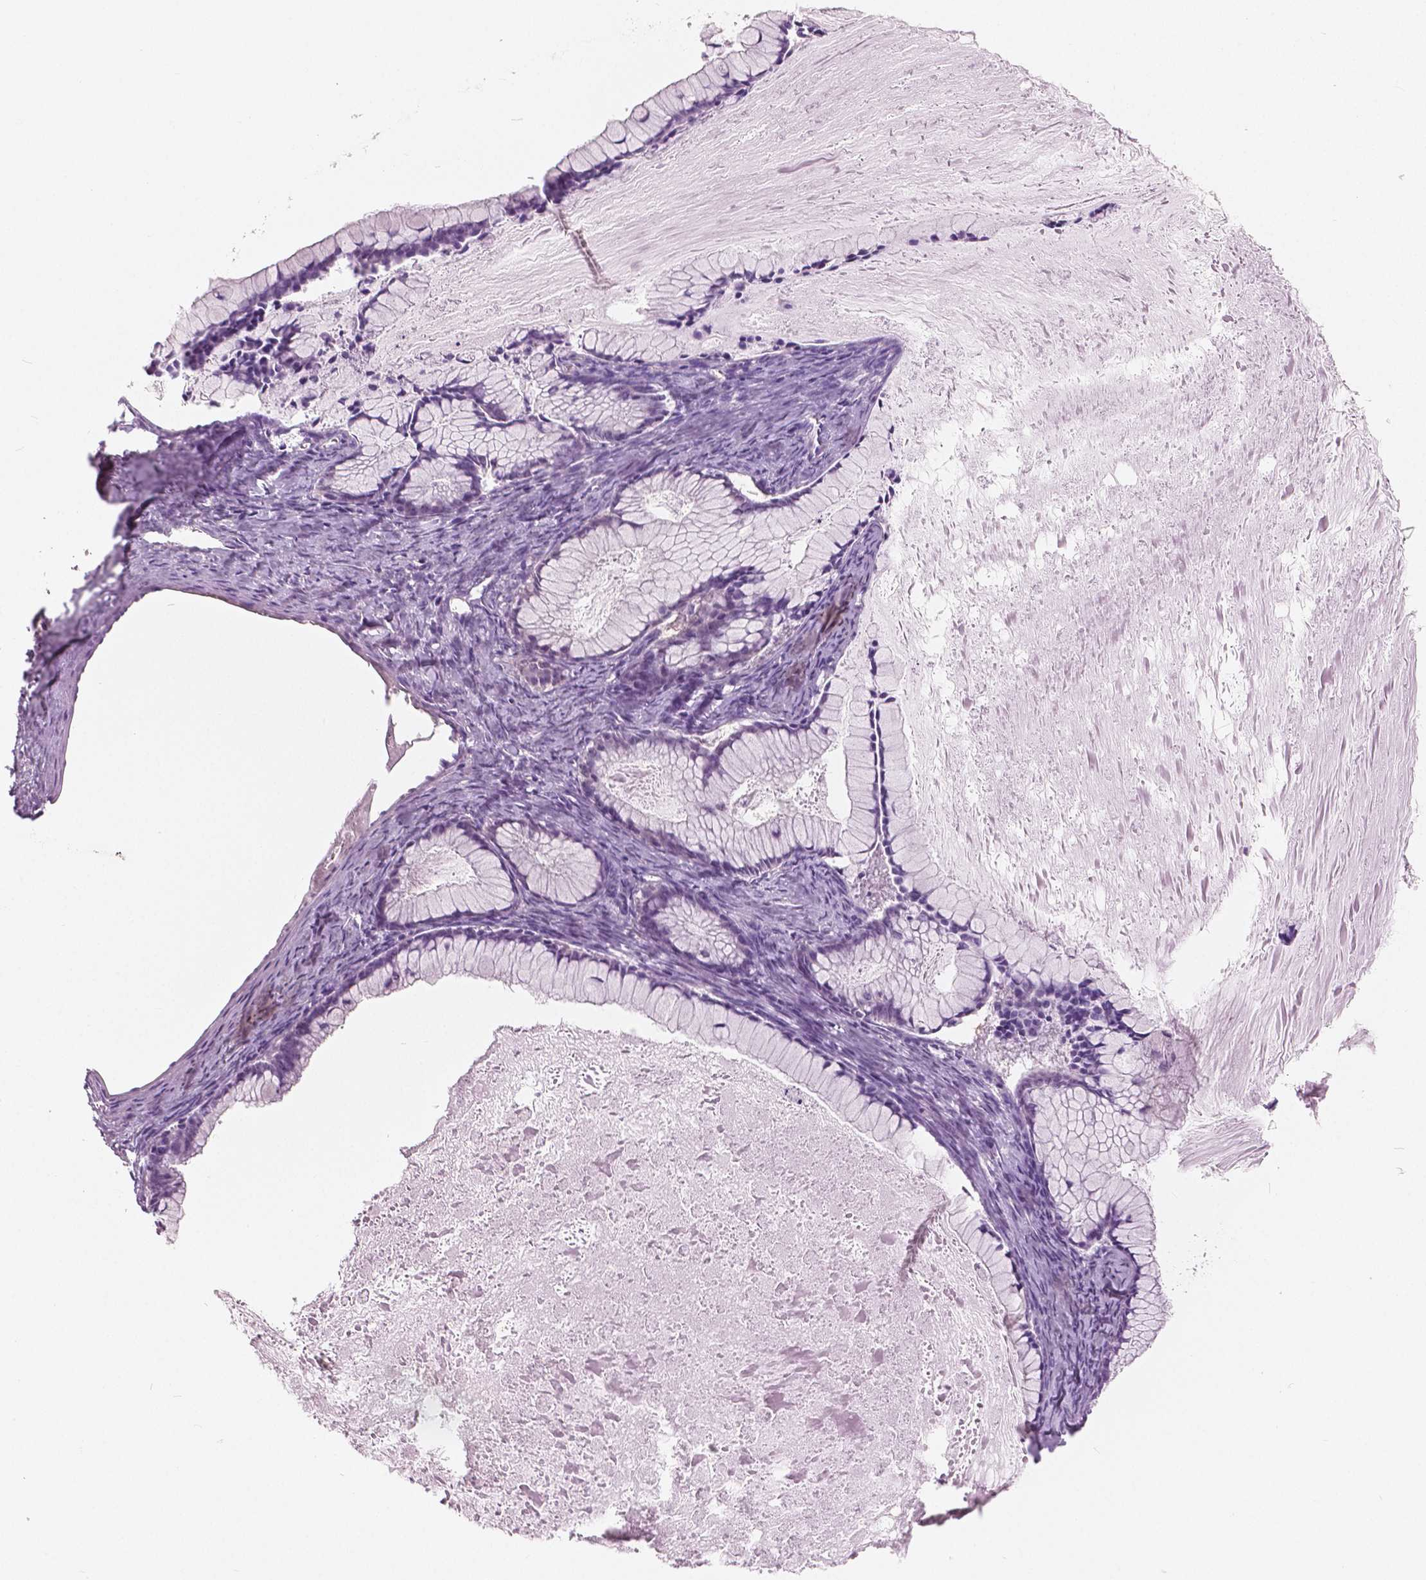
{"staining": {"intensity": "negative", "quantity": "none", "location": "none"}, "tissue": "ovarian cancer", "cell_type": "Tumor cells", "image_type": "cancer", "snomed": [{"axis": "morphology", "description": "Cystadenocarcinoma, mucinous, NOS"}, {"axis": "topography", "description": "Ovary"}], "caption": "Immunohistochemistry of human ovarian mucinous cystadenocarcinoma exhibits no positivity in tumor cells.", "gene": "GALM", "patient": {"sex": "female", "age": 41}}